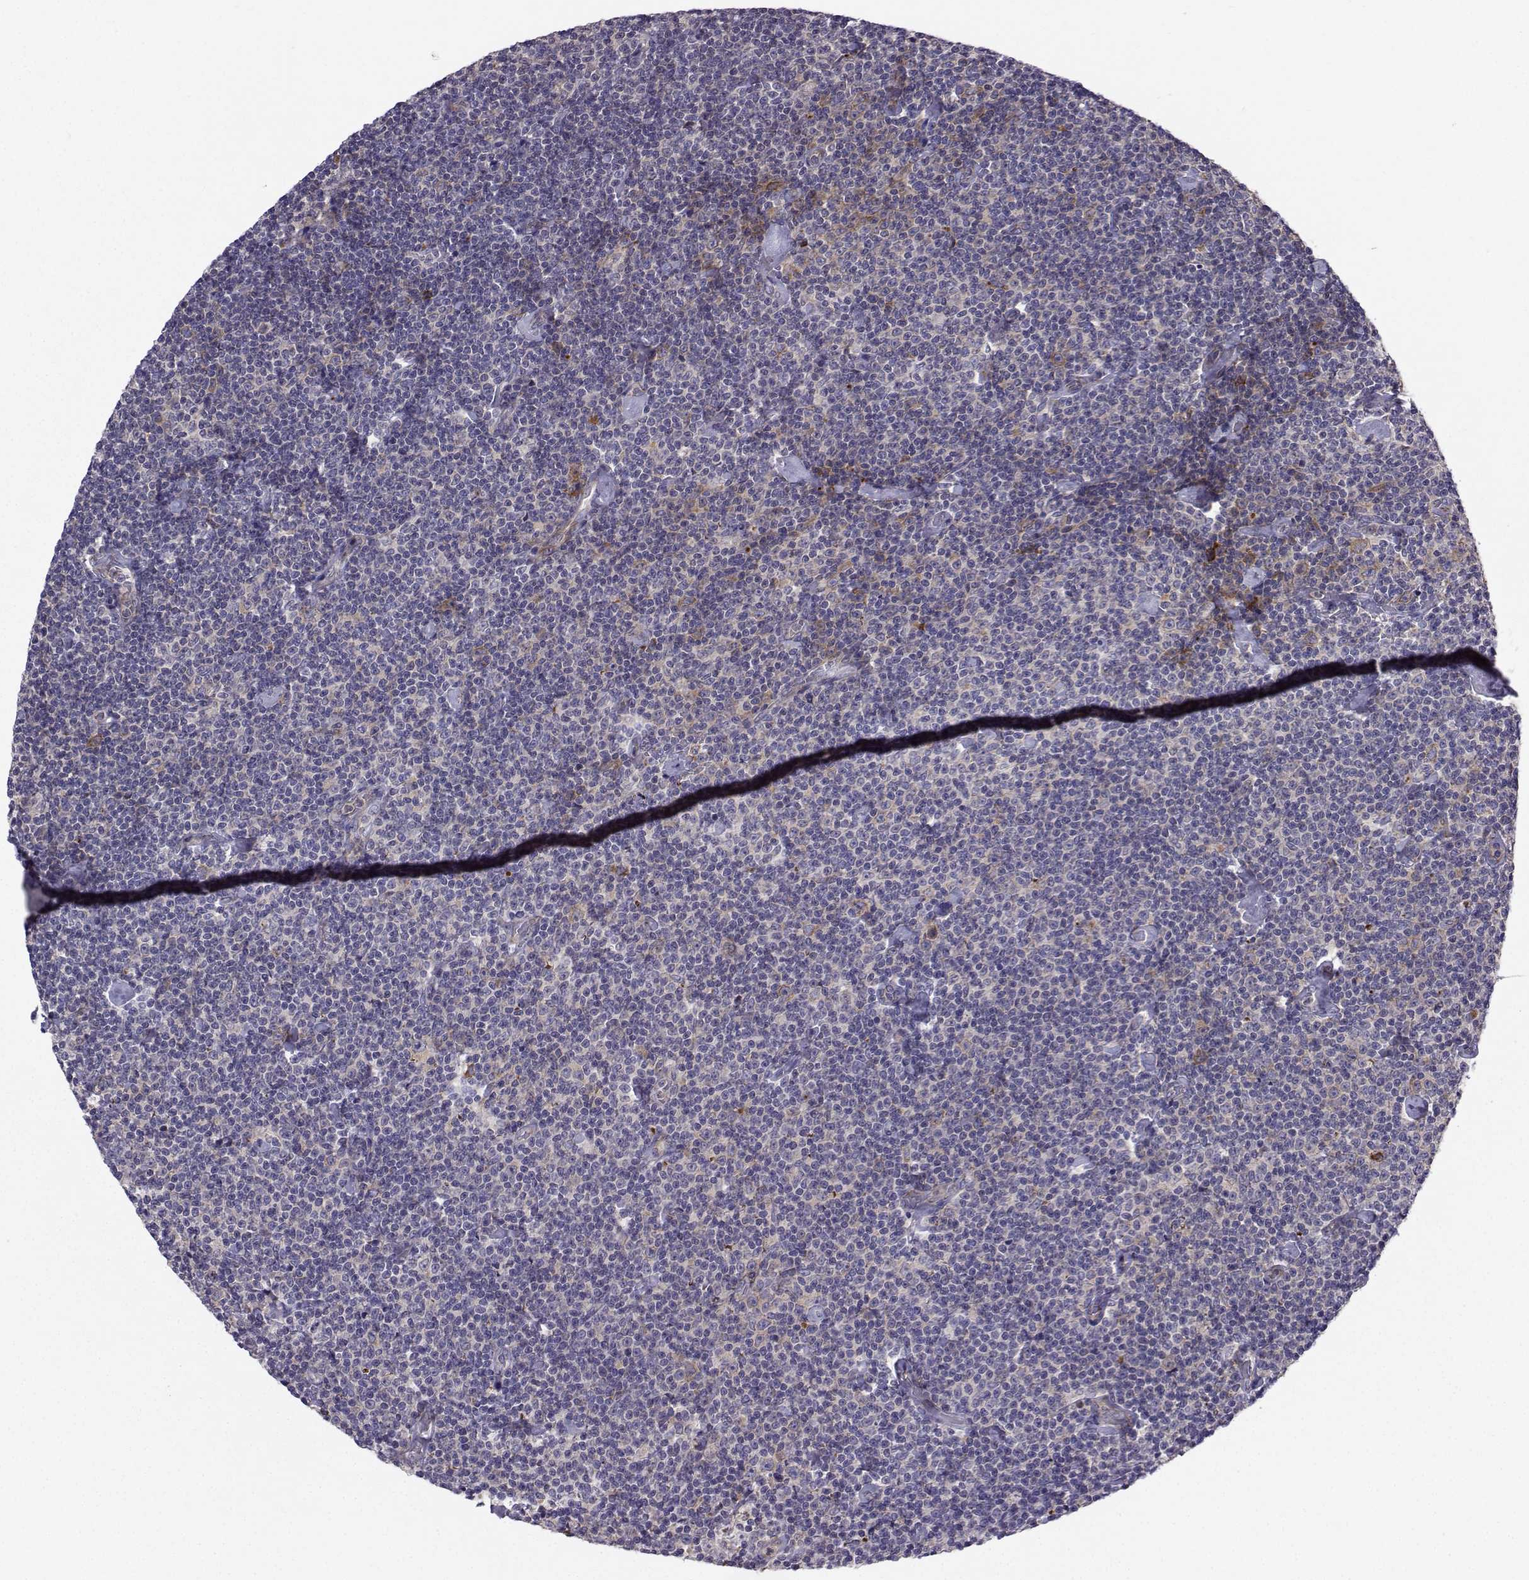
{"staining": {"intensity": "negative", "quantity": "none", "location": "none"}, "tissue": "lymphoma", "cell_type": "Tumor cells", "image_type": "cancer", "snomed": [{"axis": "morphology", "description": "Malignant lymphoma, non-Hodgkin's type, Low grade"}, {"axis": "topography", "description": "Lymph node"}], "caption": "An image of malignant lymphoma, non-Hodgkin's type (low-grade) stained for a protein shows no brown staining in tumor cells.", "gene": "STXBP5", "patient": {"sex": "male", "age": 81}}